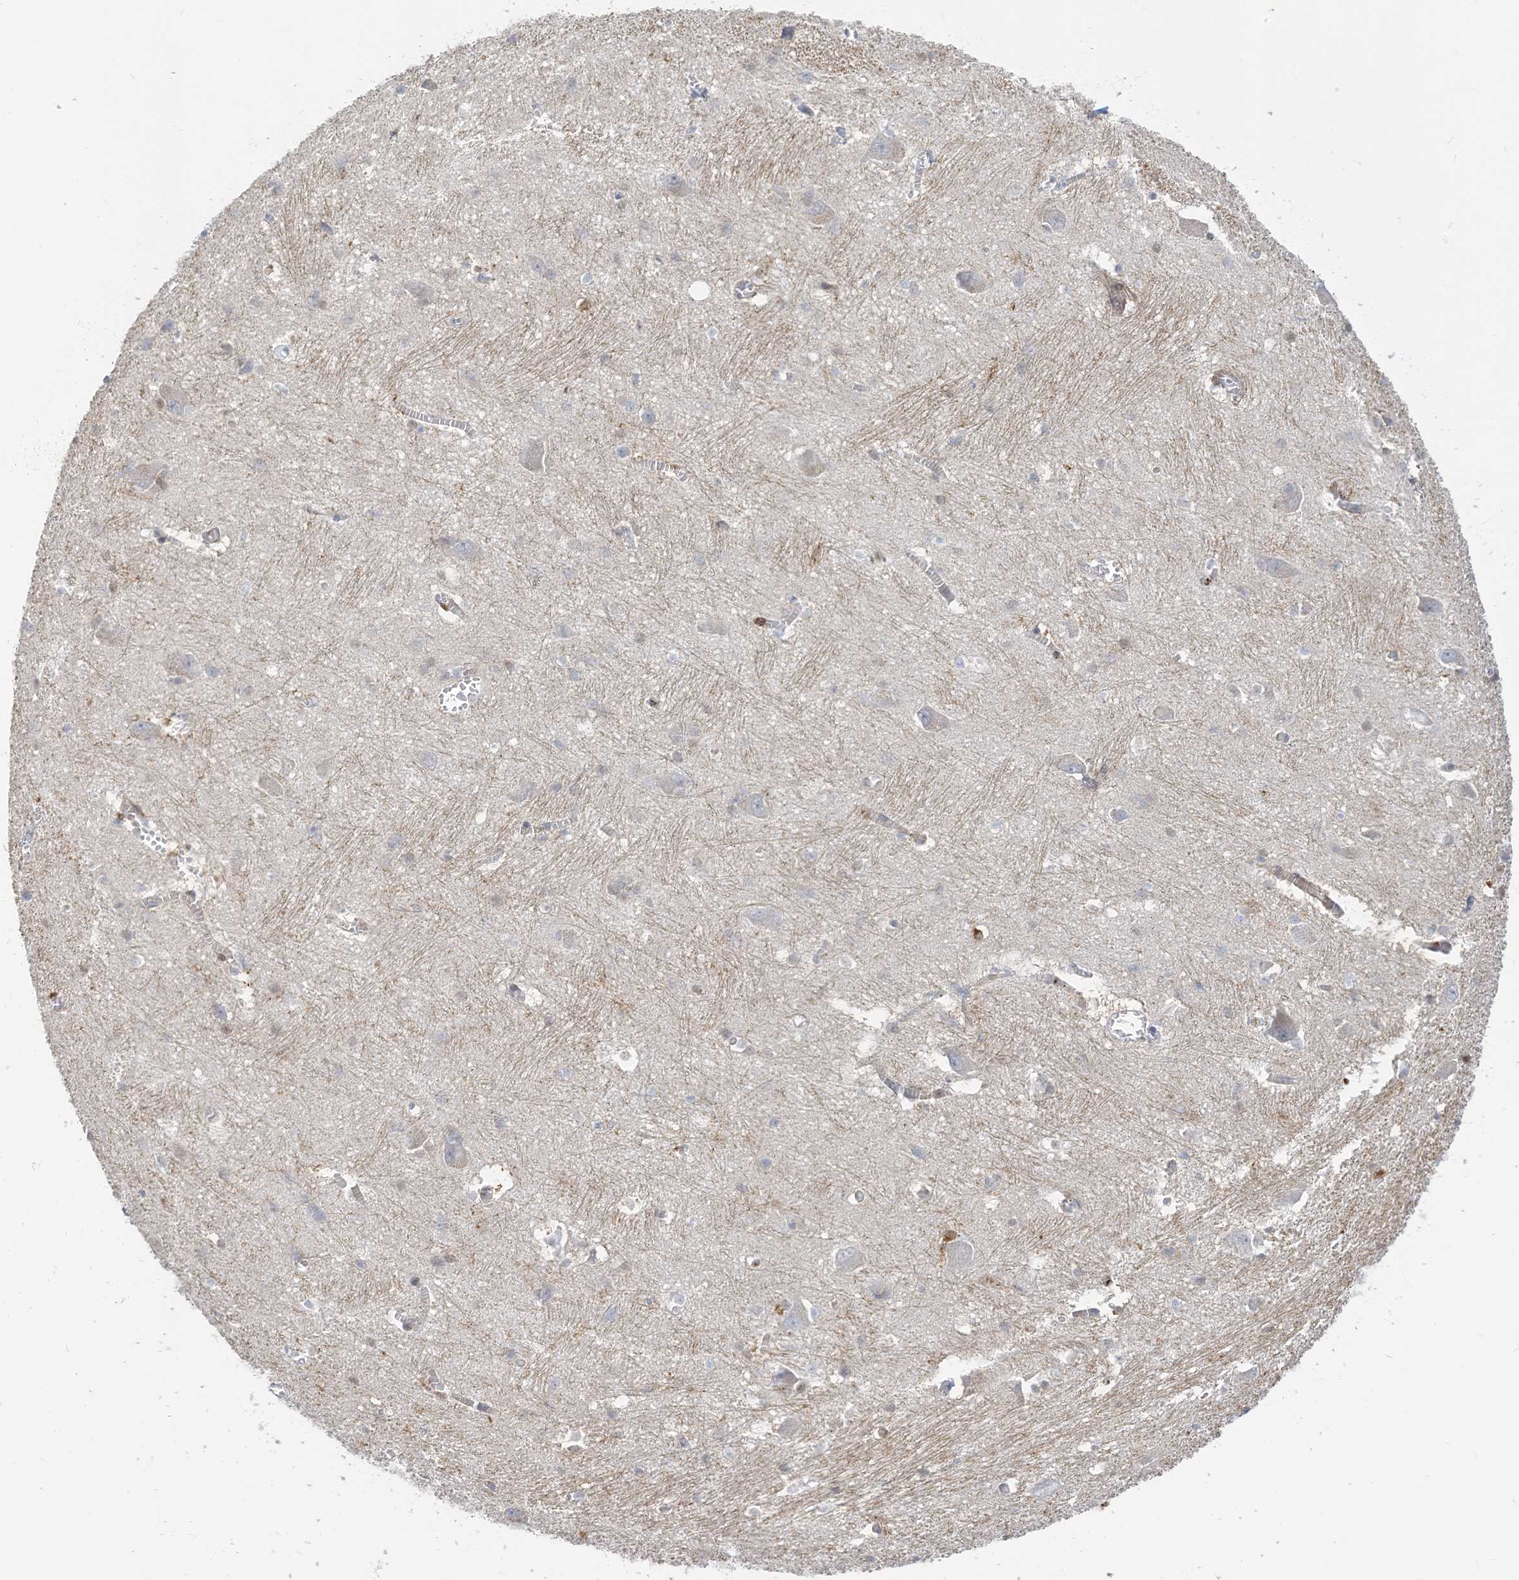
{"staining": {"intensity": "negative", "quantity": "none", "location": "none"}, "tissue": "caudate", "cell_type": "Glial cells", "image_type": "normal", "snomed": [{"axis": "morphology", "description": "Normal tissue, NOS"}, {"axis": "topography", "description": "Lateral ventricle wall"}], "caption": "Immunohistochemistry (IHC) histopathology image of normal caudate: human caudate stained with DAB (3,3'-diaminobenzidine) shows no significant protein positivity in glial cells.", "gene": "ATP13A1", "patient": {"sex": "male", "age": 37}}